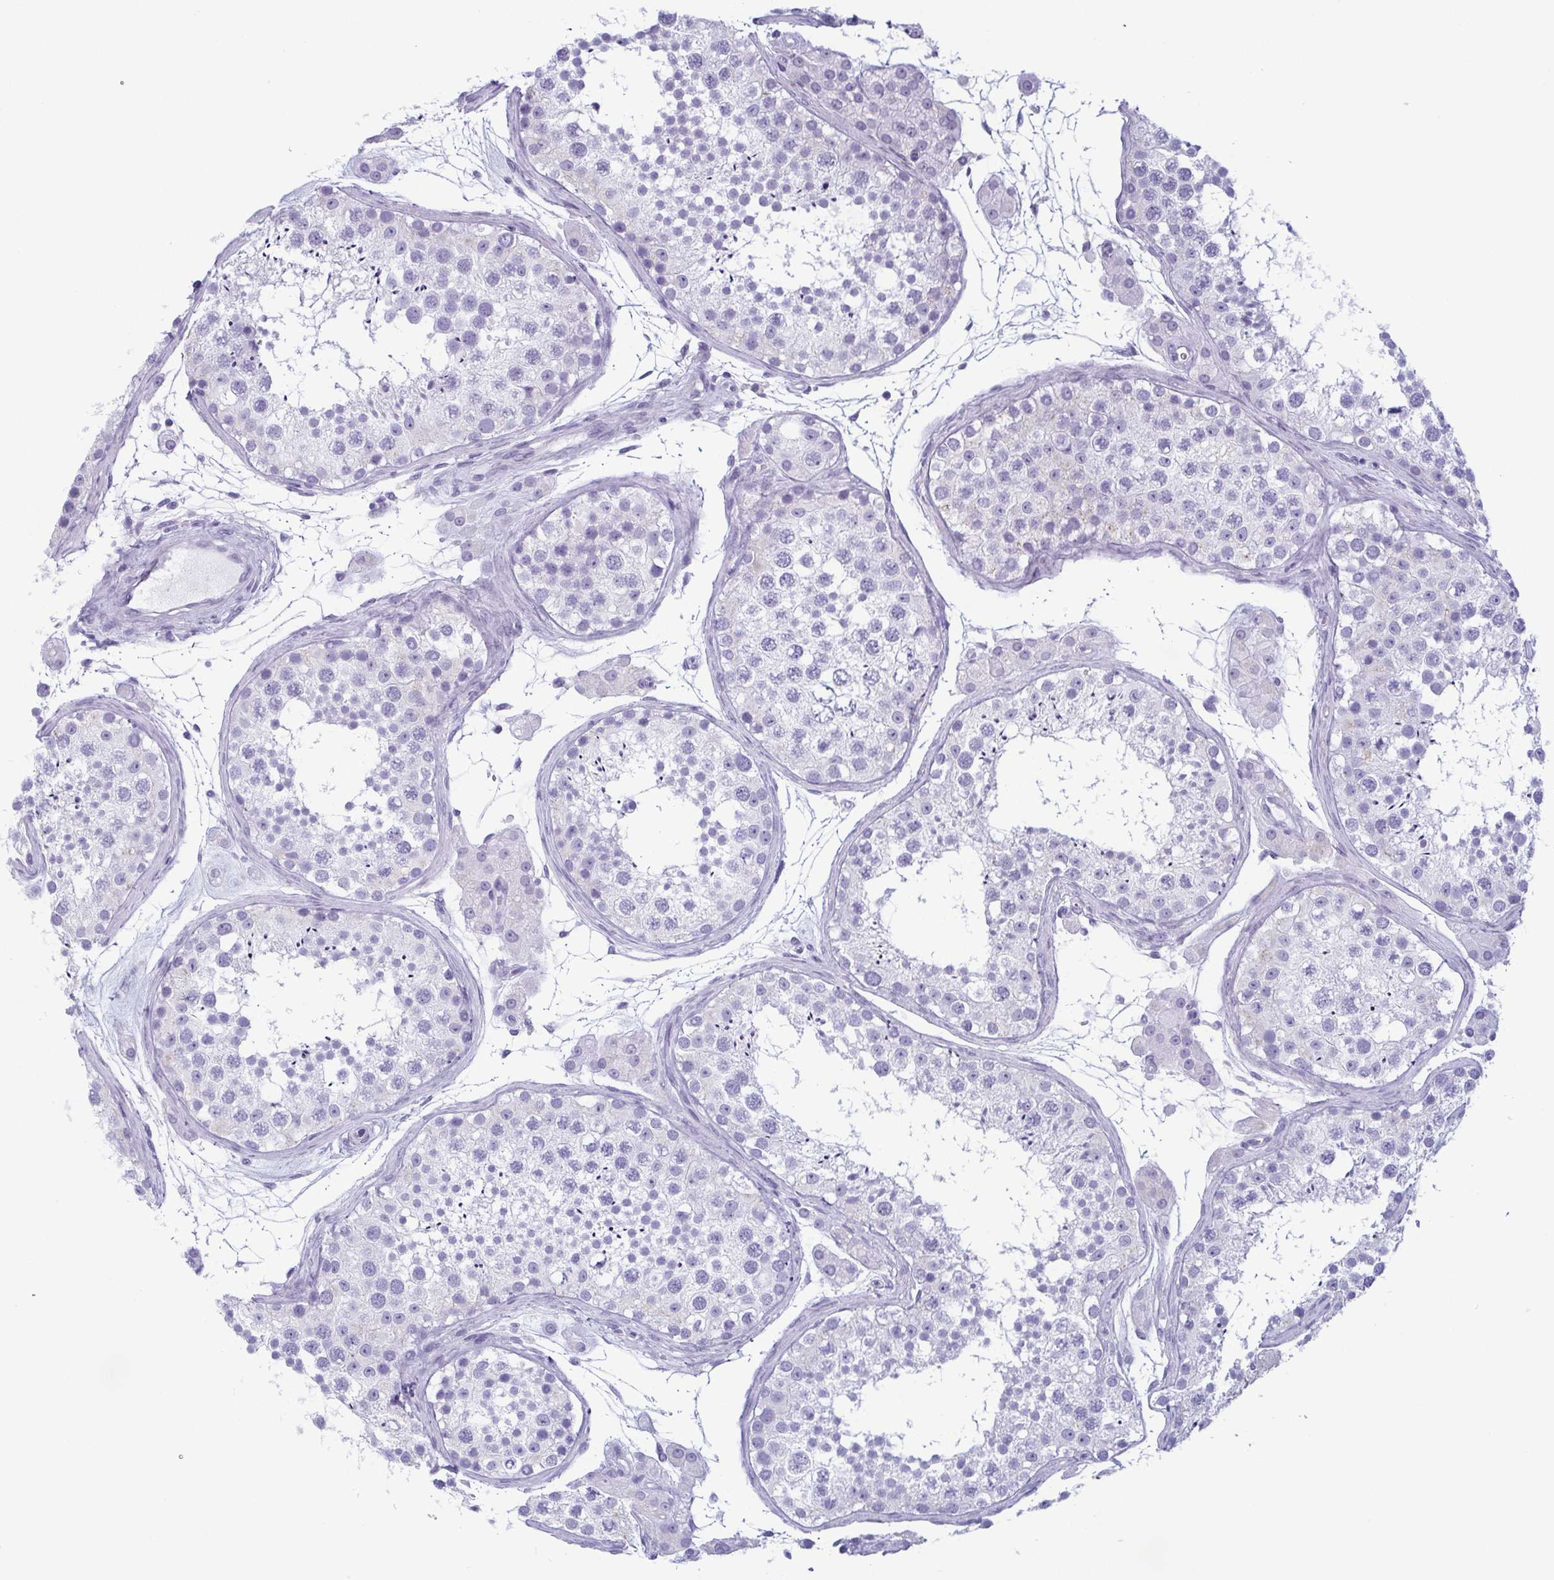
{"staining": {"intensity": "negative", "quantity": "none", "location": "none"}, "tissue": "testis", "cell_type": "Cells in seminiferous ducts", "image_type": "normal", "snomed": [{"axis": "morphology", "description": "Normal tissue, NOS"}, {"axis": "topography", "description": "Testis"}], "caption": "Protein analysis of benign testis exhibits no significant expression in cells in seminiferous ducts.", "gene": "KRT78", "patient": {"sex": "male", "age": 41}}